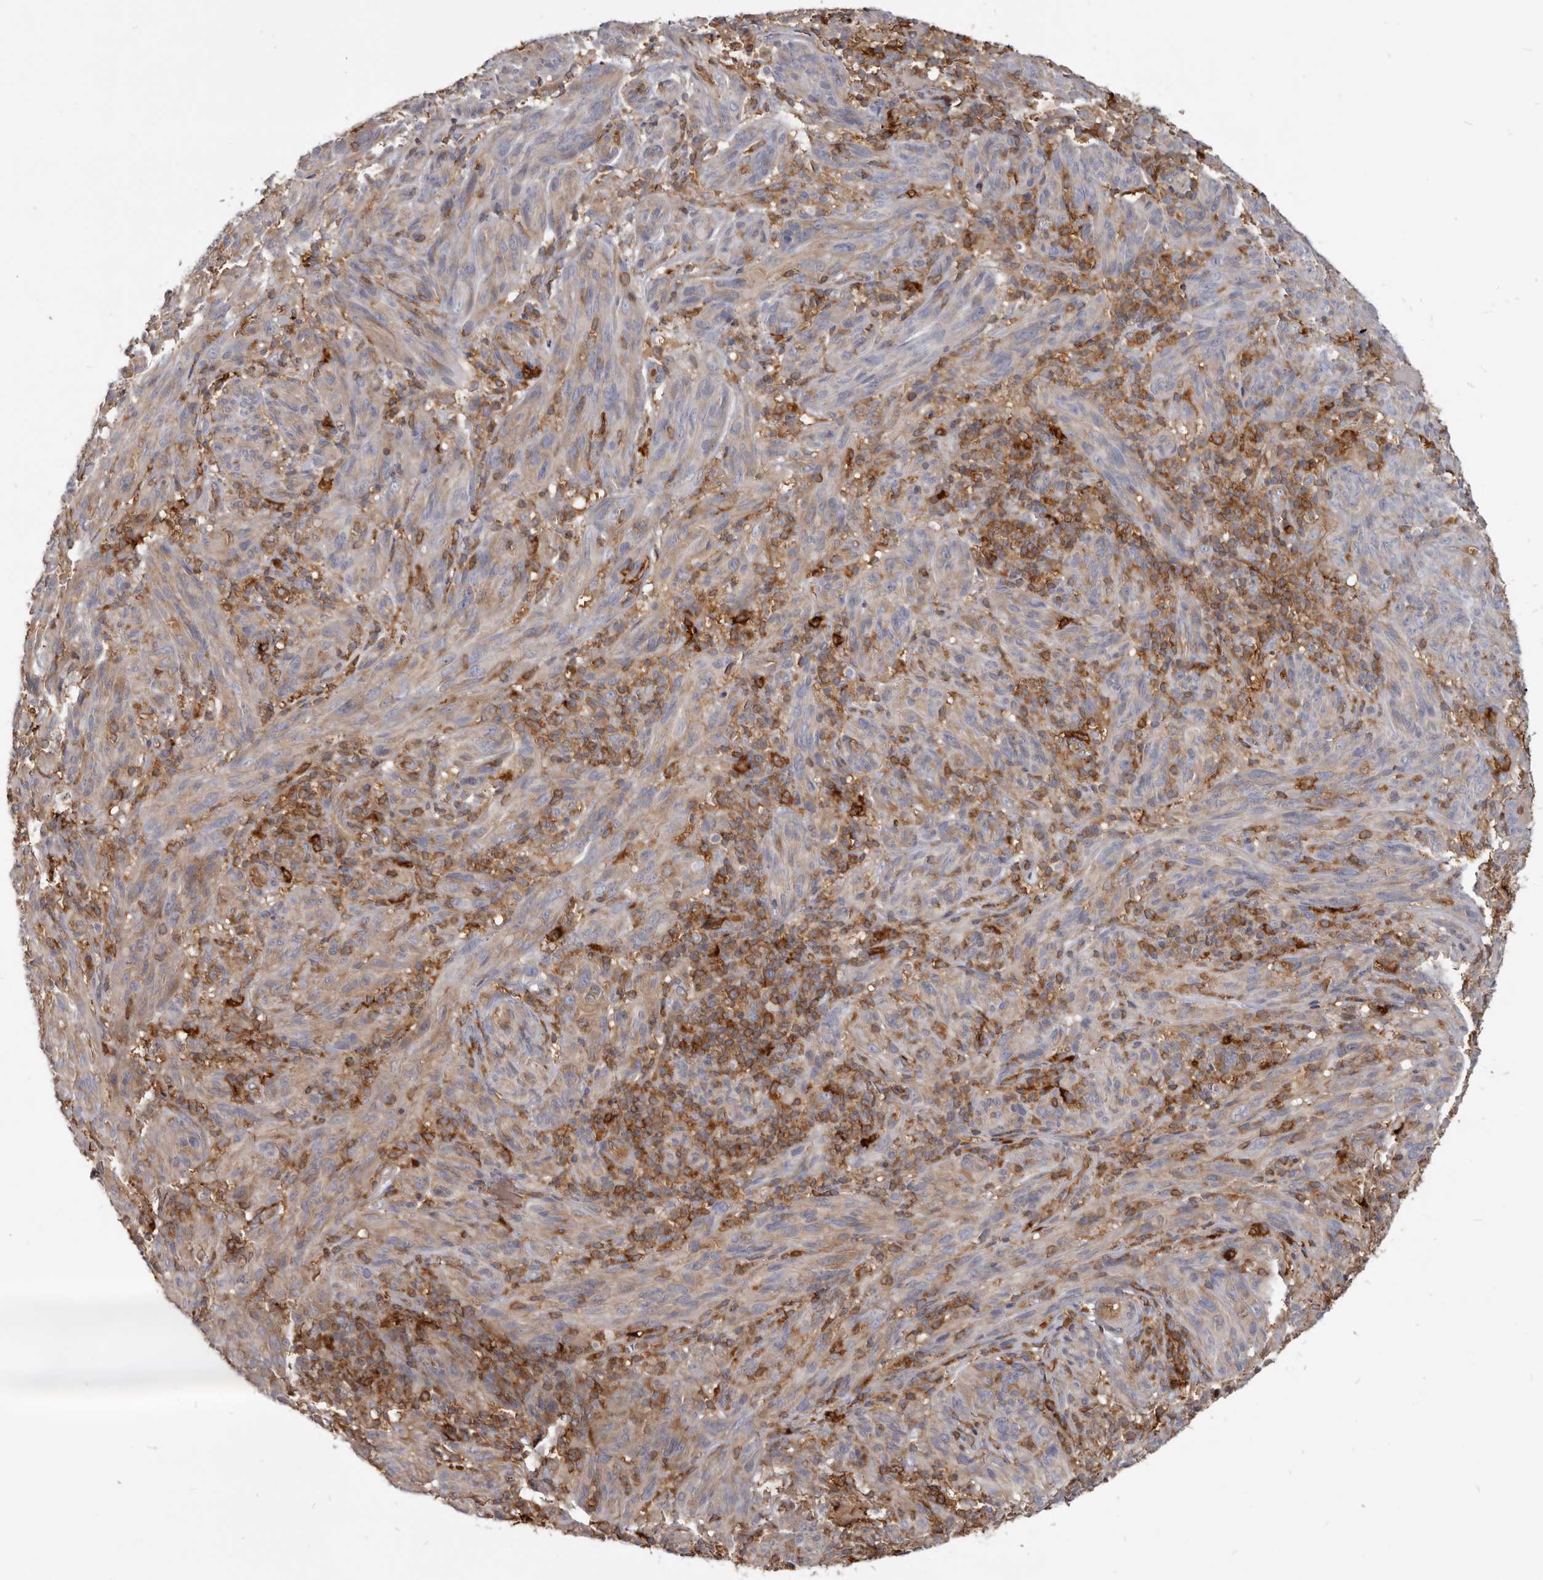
{"staining": {"intensity": "weak", "quantity": "25%-75%", "location": "cytoplasmic/membranous"}, "tissue": "melanoma", "cell_type": "Tumor cells", "image_type": "cancer", "snomed": [{"axis": "morphology", "description": "Malignant melanoma, NOS"}, {"axis": "topography", "description": "Skin of head"}], "caption": "Weak cytoplasmic/membranous protein positivity is appreciated in approximately 25%-75% of tumor cells in melanoma.", "gene": "CBL", "patient": {"sex": "male", "age": 96}}